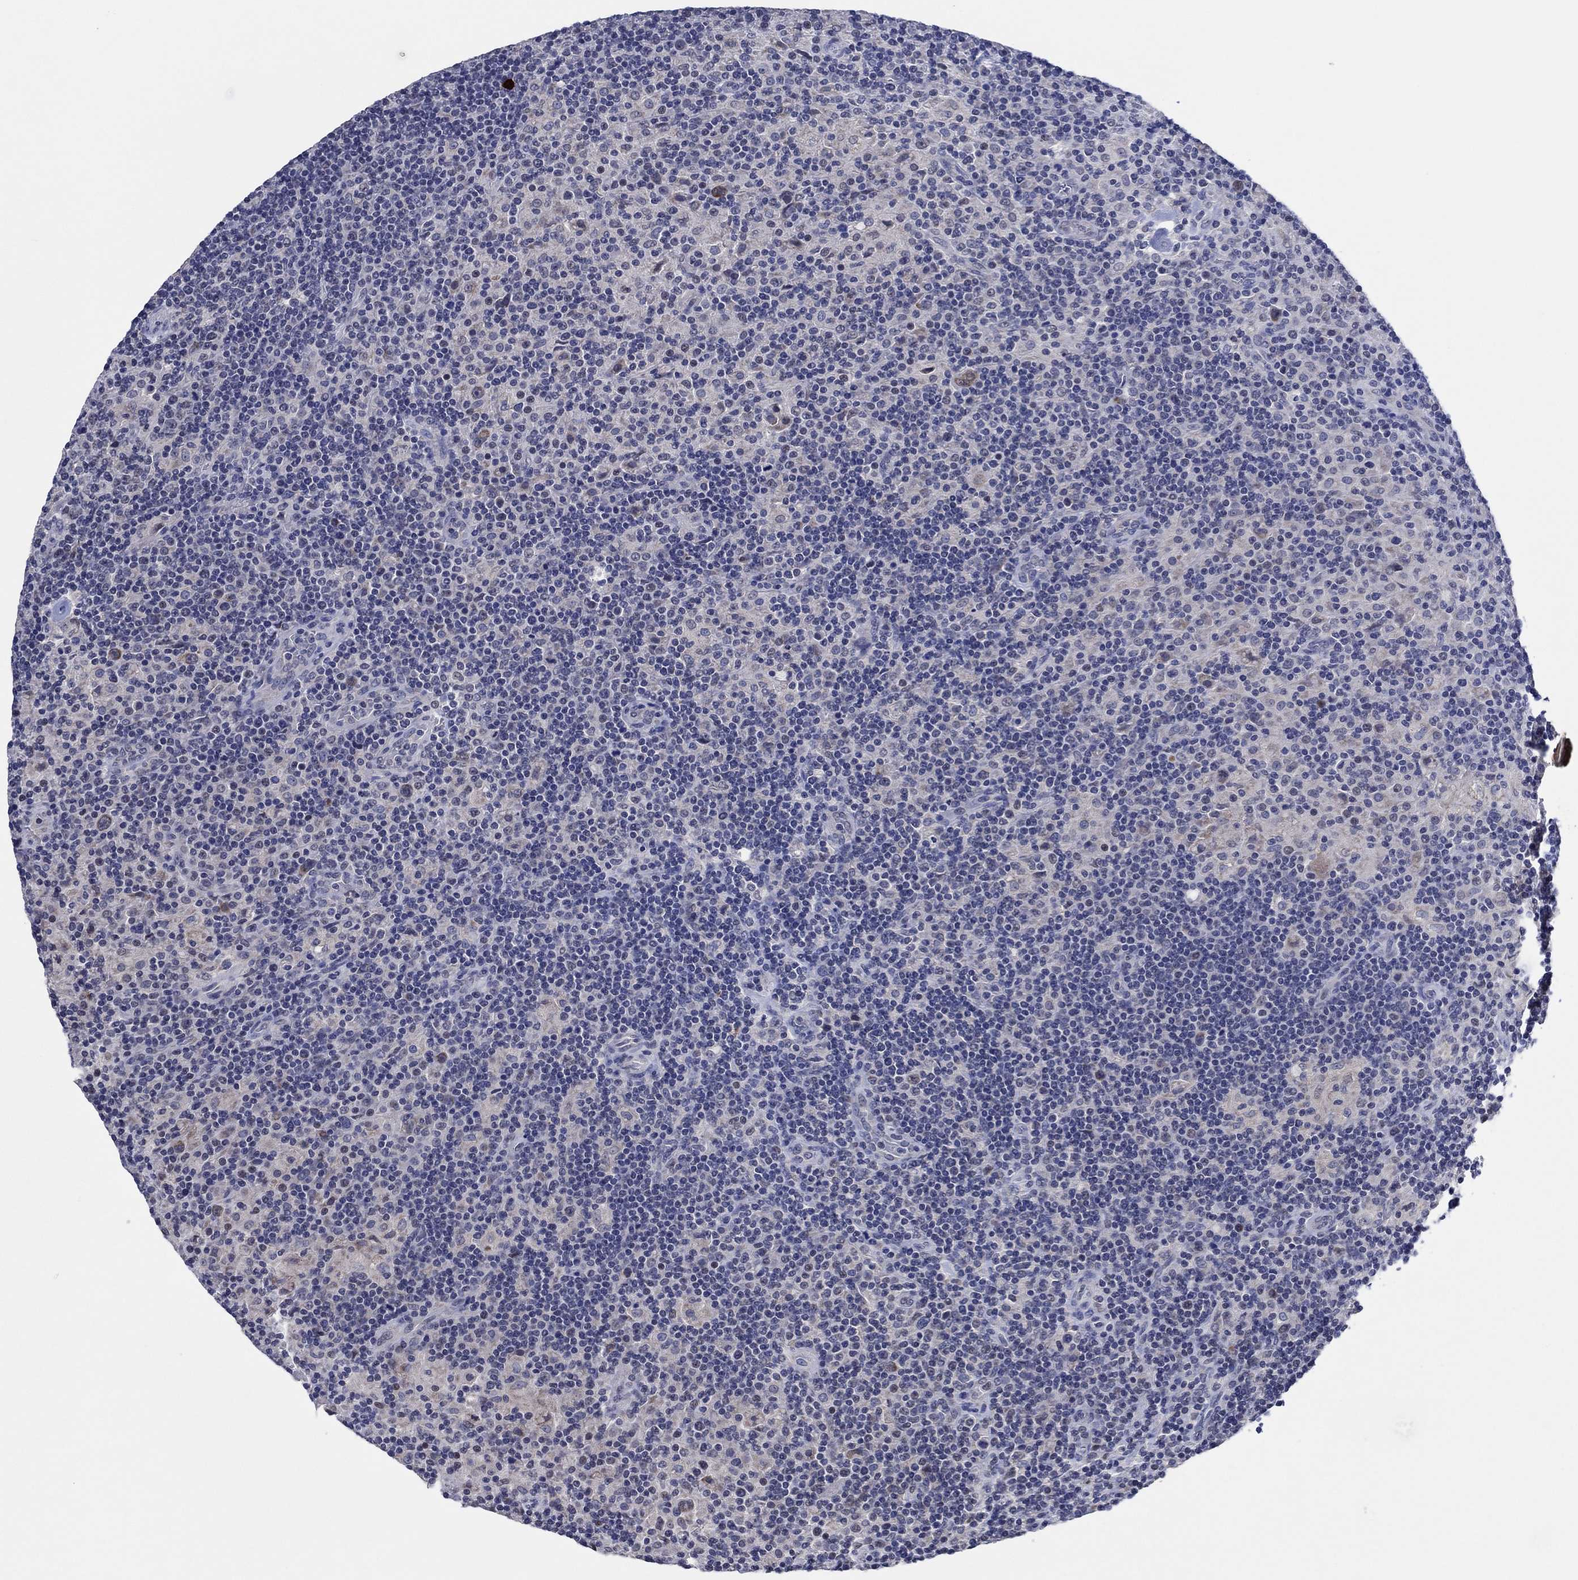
{"staining": {"intensity": "negative", "quantity": "none", "location": "none"}, "tissue": "lymphoma", "cell_type": "Tumor cells", "image_type": "cancer", "snomed": [{"axis": "morphology", "description": "Hodgkin's disease, NOS"}, {"axis": "topography", "description": "Lymph node"}], "caption": "This is an immunohistochemistry histopathology image of lymphoma. There is no positivity in tumor cells.", "gene": "PRRT3", "patient": {"sex": "male", "age": 70}}